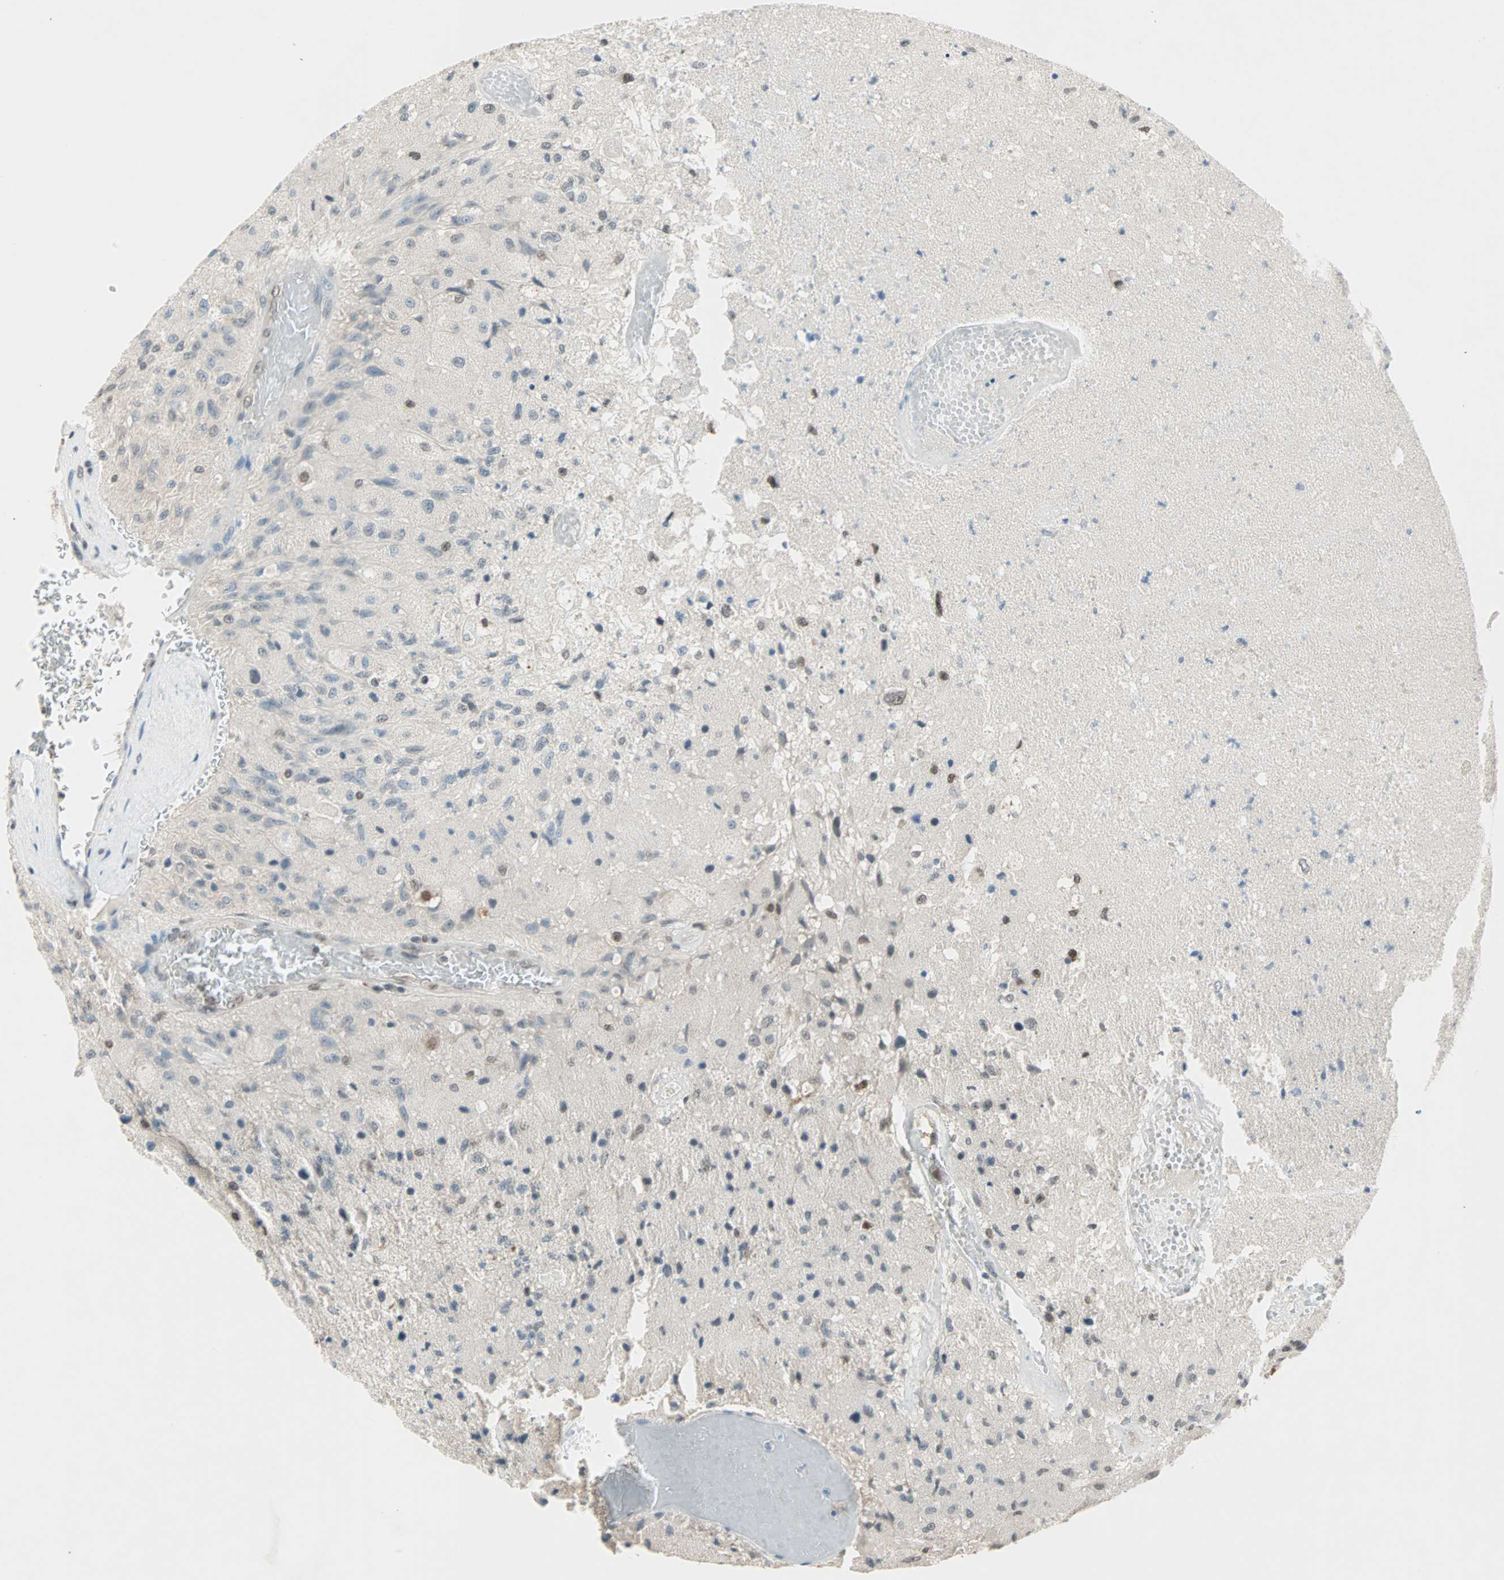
{"staining": {"intensity": "negative", "quantity": "none", "location": "none"}, "tissue": "glioma", "cell_type": "Tumor cells", "image_type": "cancer", "snomed": [{"axis": "morphology", "description": "Normal tissue, NOS"}, {"axis": "morphology", "description": "Glioma, malignant, High grade"}, {"axis": "topography", "description": "Cerebral cortex"}], "caption": "Immunohistochemistry (IHC) of malignant high-grade glioma reveals no expression in tumor cells.", "gene": "DAZAP1", "patient": {"sex": "male", "age": 77}}